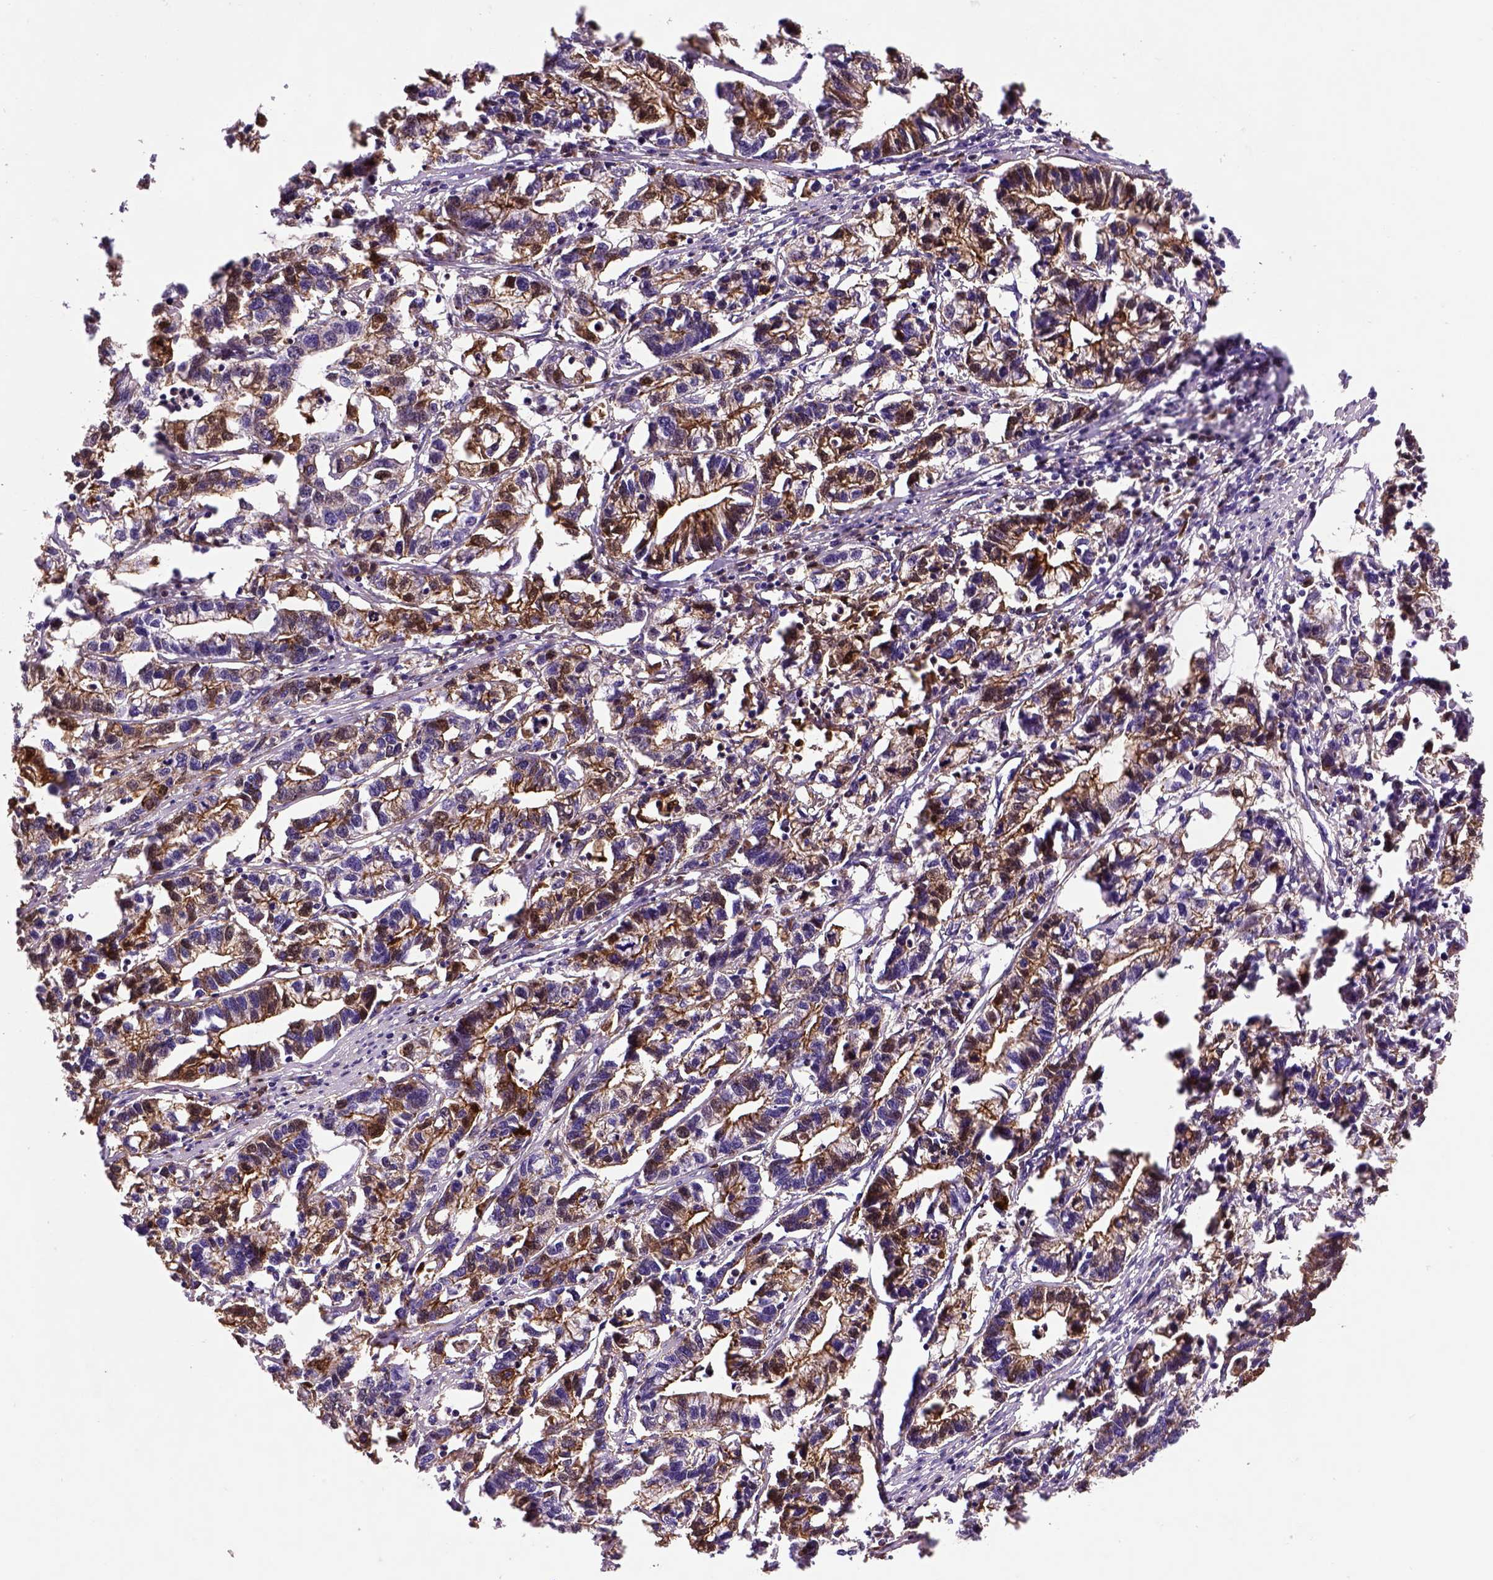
{"staining": {"intensity": "strong", "quantity": ">75%", "location": "cytoplasmic/membranous"}, "tissue": "stomach cancer", "cell_type": "Tumor cells", "image_type": "cancer", "snomed": [{"axis": "morphology", "description": "Adenocarcinoma, NOS"}, {"axis": "topography", "description": "Stomach"}], "caption": "Human stomach cancer stained for a protein (brown) reveals strong cytoplasmic/membranous positive expression in approximately >75% of tumor cells.", "gene": "CDH1", "patient": {"sex": "male", "age": 83}}